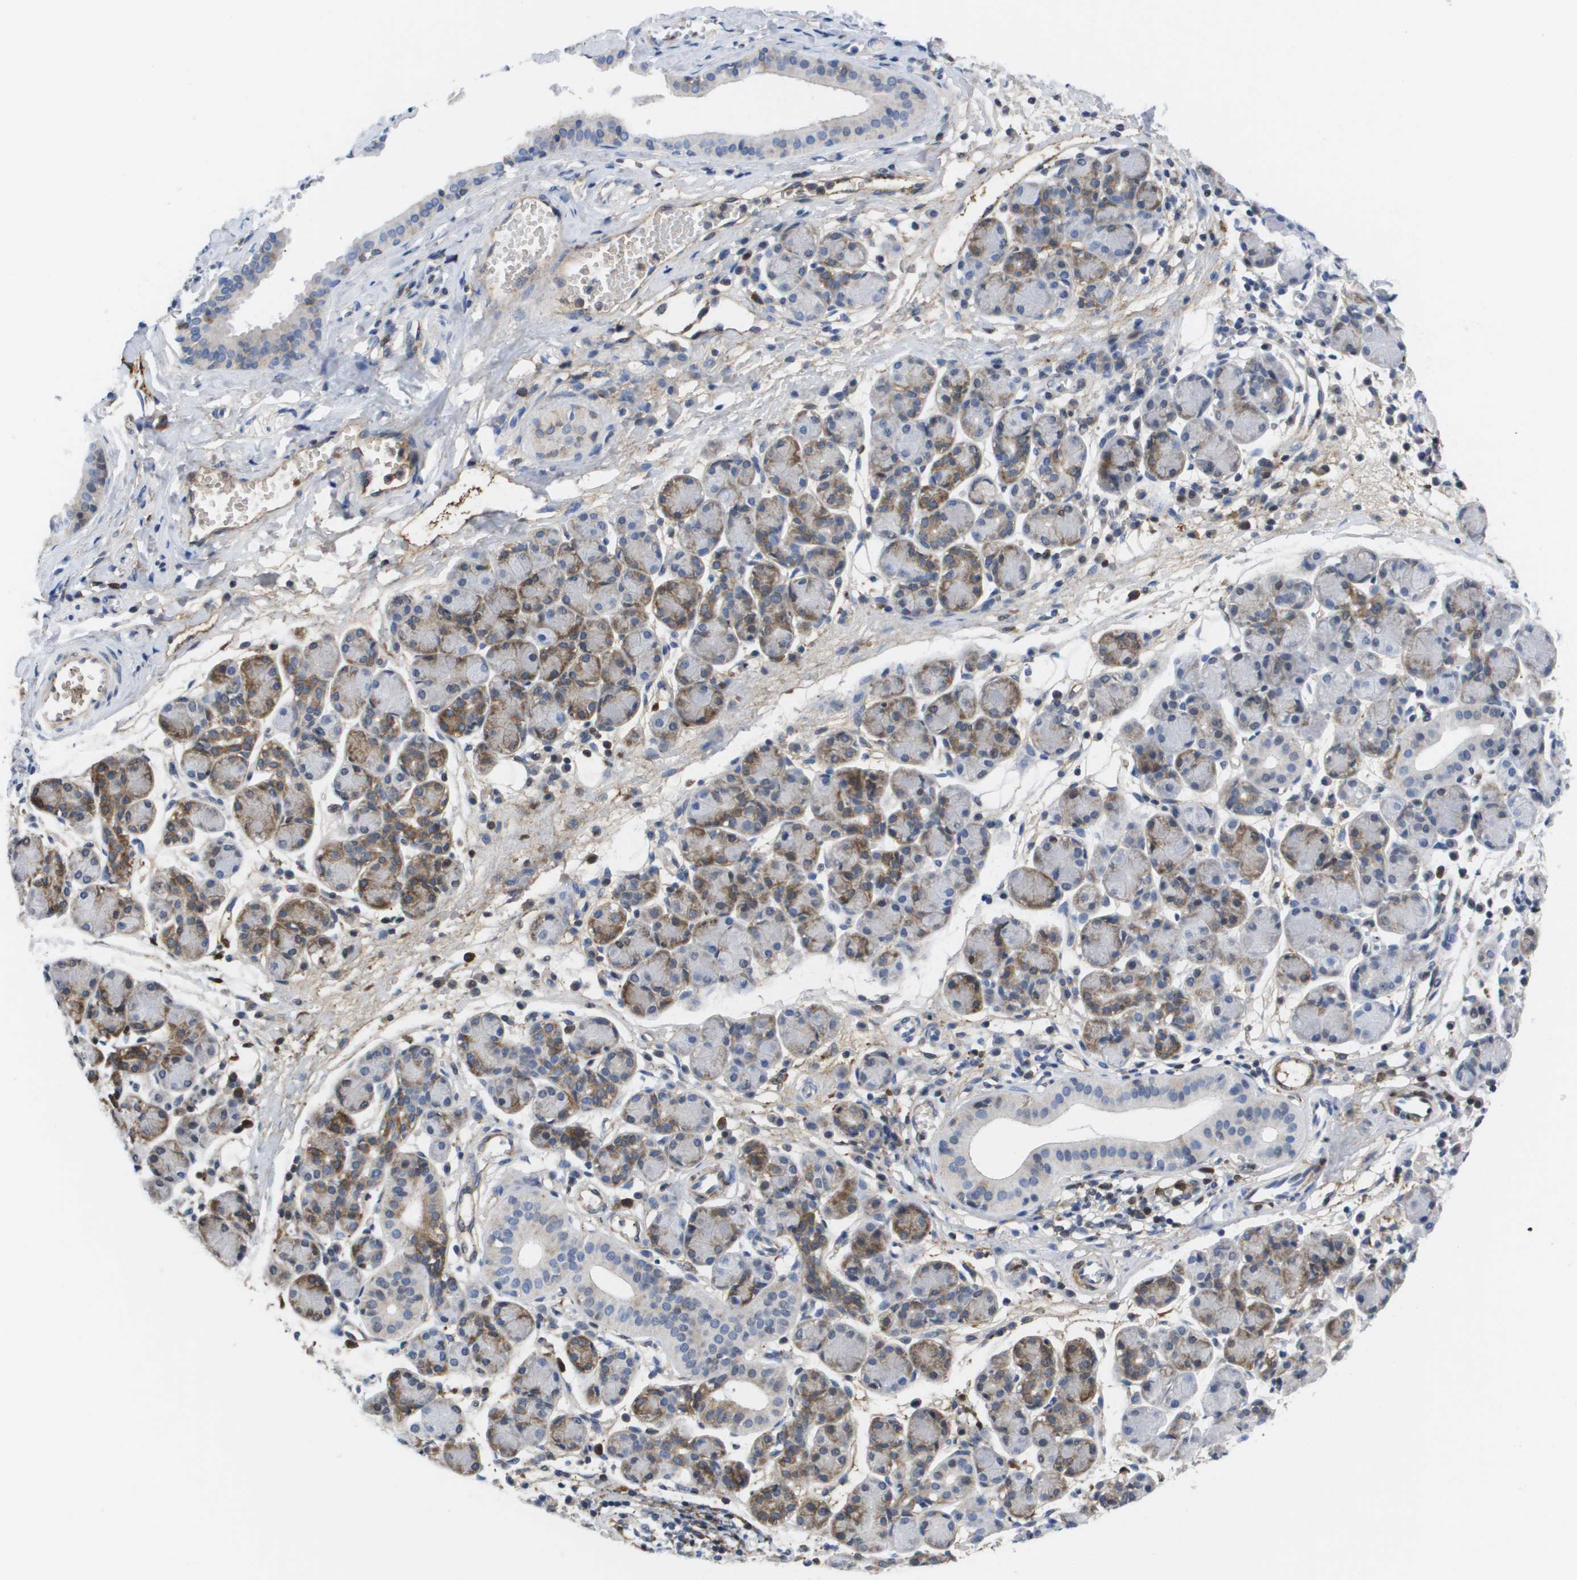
{"staining": {"intensity": "moderate", "quantity": "25%-75%", "location": "cytoplasmic/membranous"}, "tissue": "salivary gland", "cell_type": "Glandular cells", "image_type": "normal", "snomed": [{"axis": "morphology", "description": "Normal tissue, NOS"}, {"axis": "morphology", "description": "Inflammation, NOS"}, {"axis": "topography", "description": "Lymph node"}, {"axis": "topography", "description": "Salivary gland"}], "caption": "This histopathology image displays immunohistochemistry (IHC) staining of benign salivary gland, with medium moderate cytoplasmic/membranous staining in approximately 25%-75% of glandular cells.", "gene": "SERPINC1", "patient": {"sex": "male", "age": 3}}